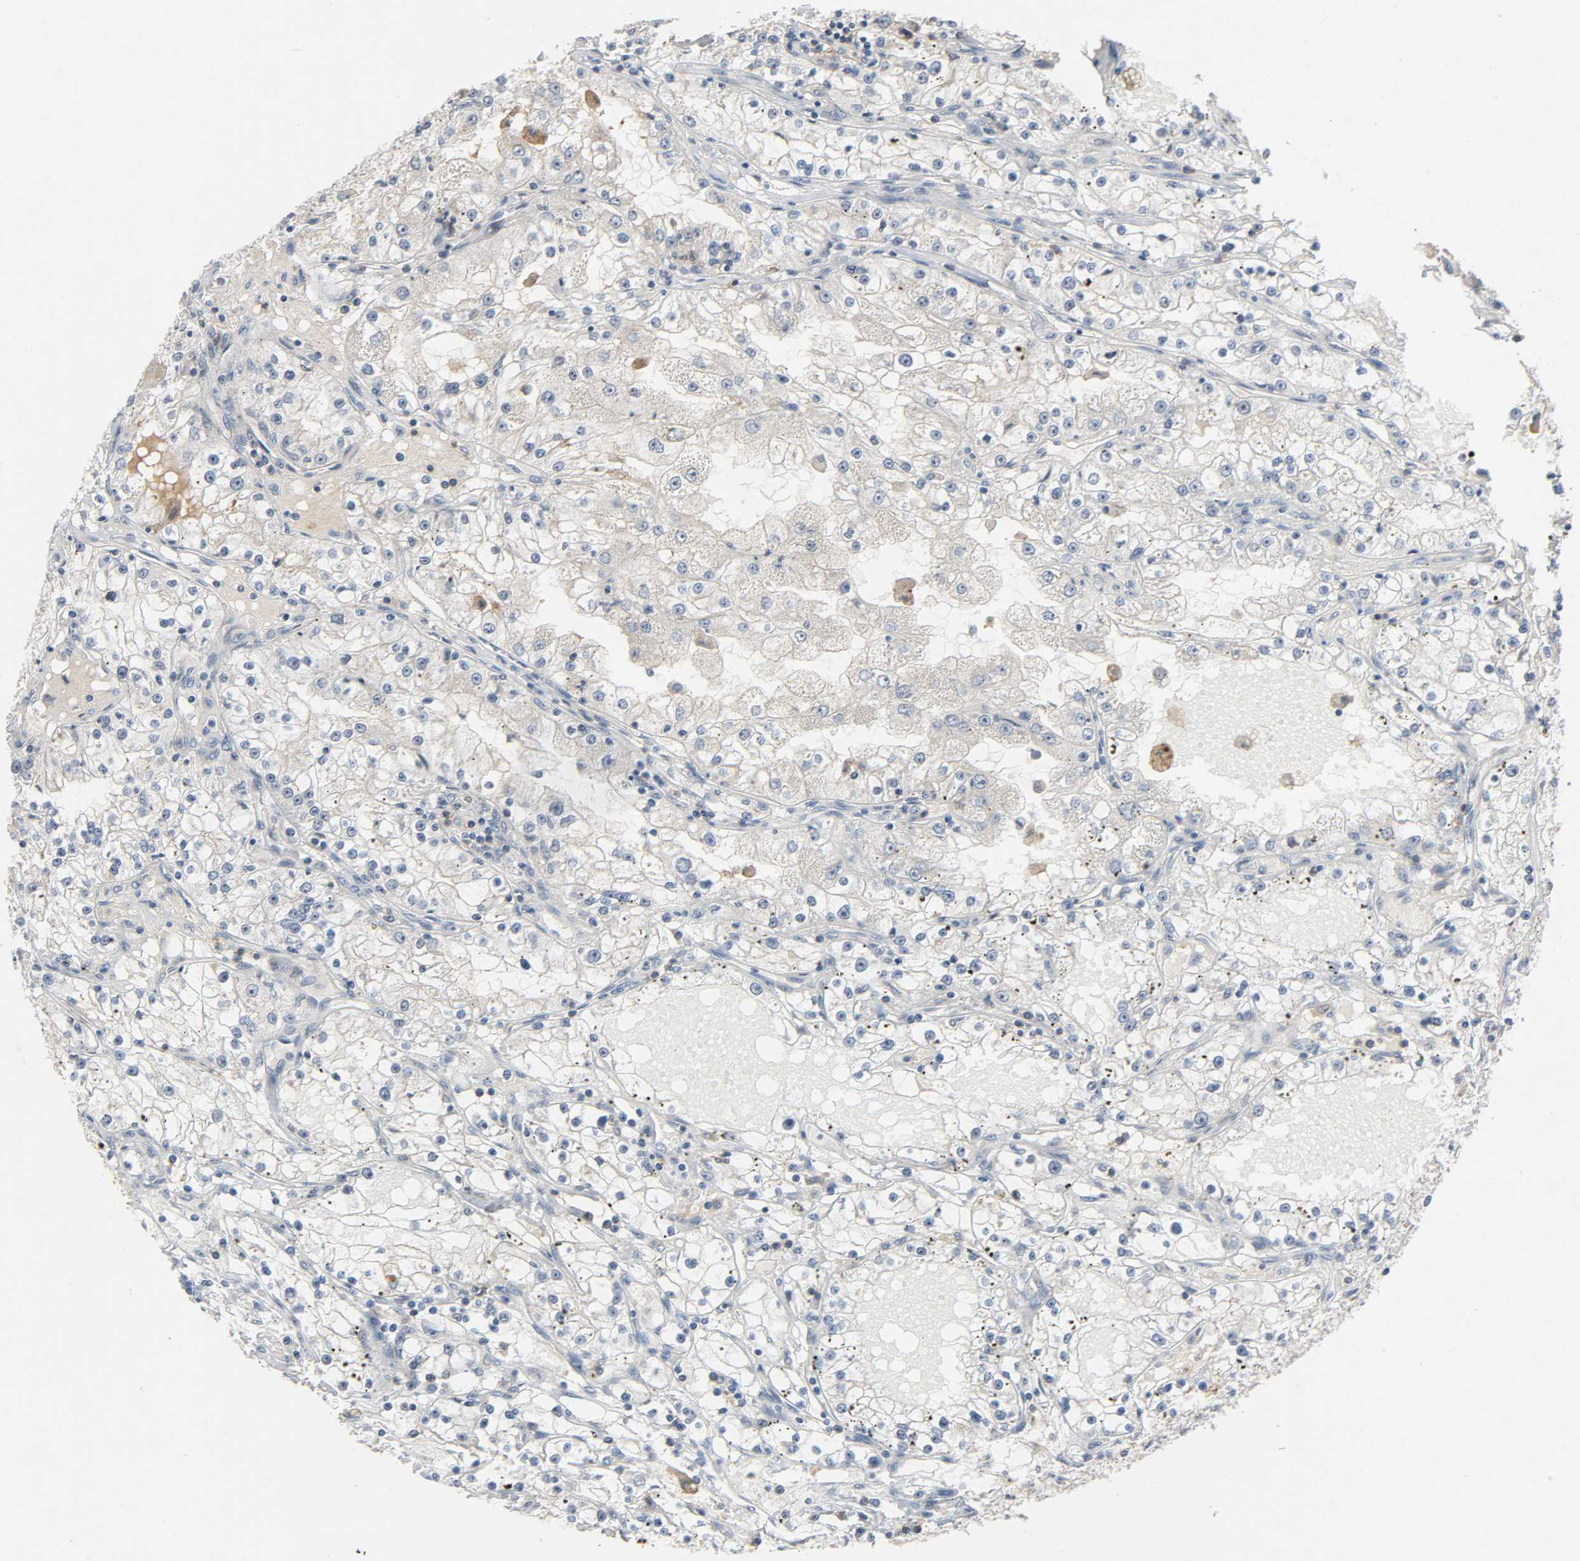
{"staining": {"intensity": "negative", "quantity": "none", "location": "none"}, "tissue": "renal cancer", "cell_type": "Tumor cells", "image_type": "cancer", "snomed": [{"axis": "morphology", "description": "Adenocarcinoma, NOS"}, {"axis": "topography", "description": "Kidney"}], "caption": "This histopathology image is of renal cancer stained with immunohistochemistry (IHC) to label a protein in brown with the nuclei are counter-stained blue. There is no staining in tumor cells. (Brightfield microscopy of DAB (3,3'-diaminobenzidine) IHC at high magnification).", "gene": "CD4", "patient": {"sex": "male", "age": 56}}